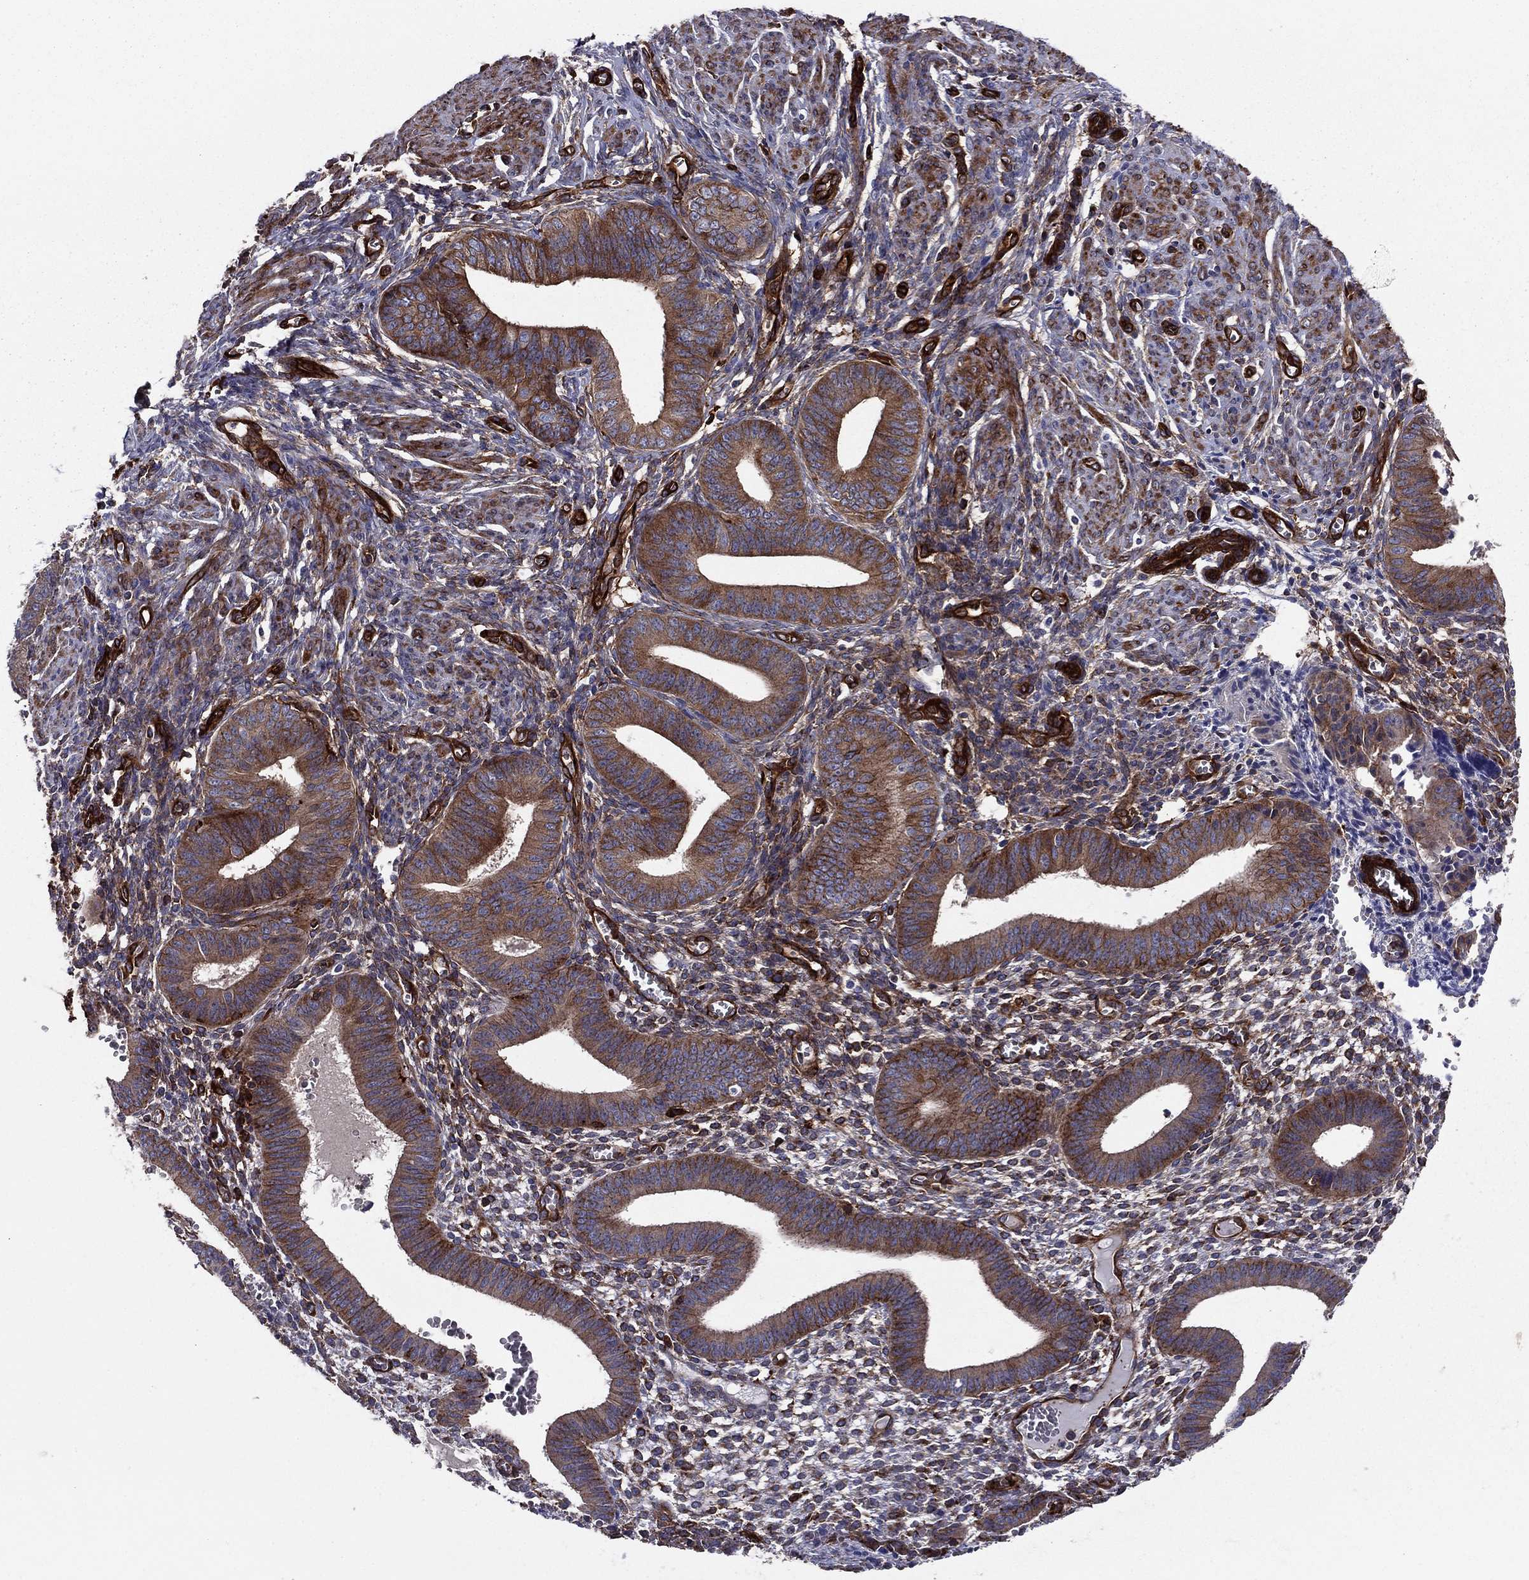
{"staining": {"intensity": "negative", "quantity": "none", "location": "none"}, "tissue": "endometrium", "cell_type": "Cells in endometrial stroma", "image_type": "normal", "snomed": [{"axis": "morphology", "description": "Normal tissue, NOS"}, {"axis": "topography", "description": "Endometrium"}], "caption": "IHC photomicrograph of unremarkable endometrium: human endometrium stained with DAB shows no significant protein expression in cells in endometrial stroma.", "gene": "EHBP1L1", "patient": {"sex": "female", "age": 42}}